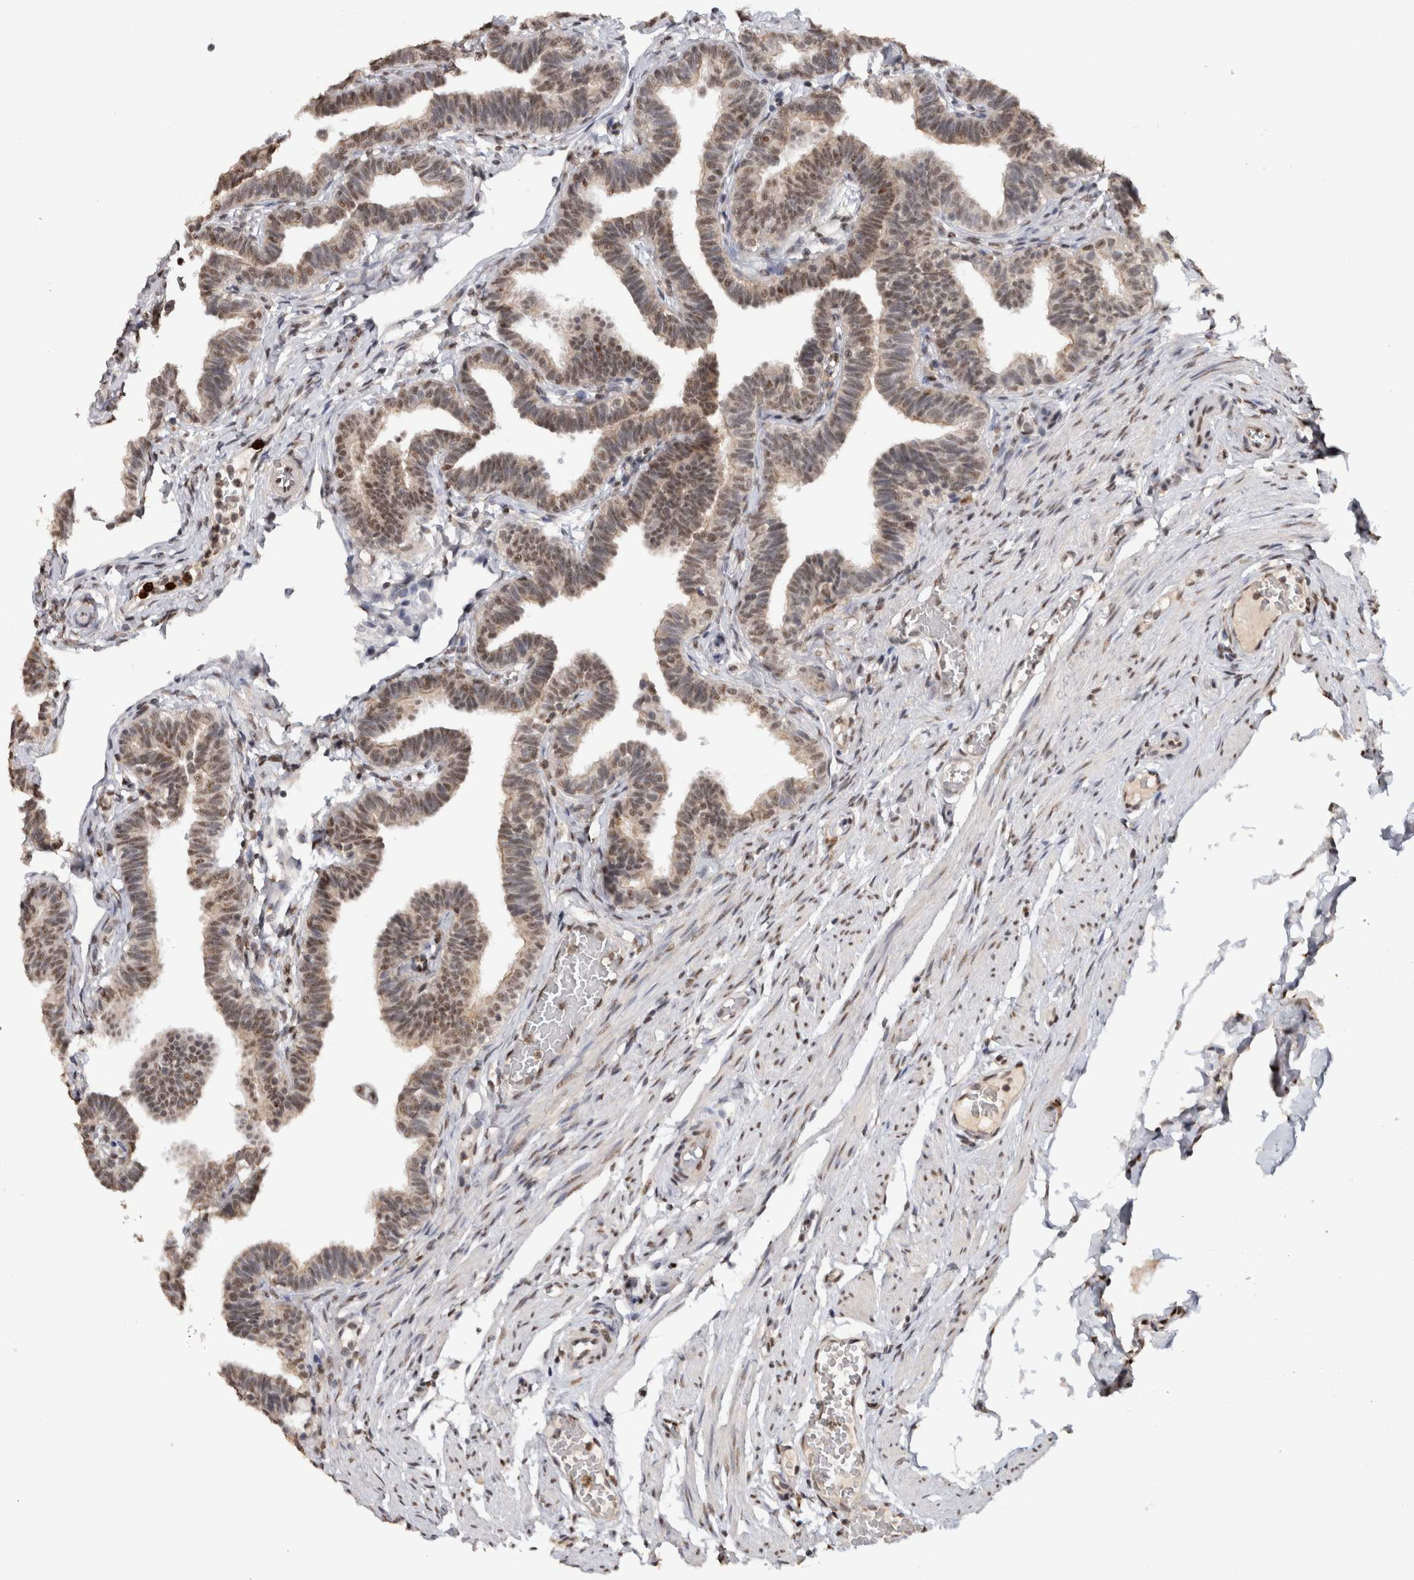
{"staining": {"intensity": "moderate", "quantity": ">75%", "location": "nuclear"}, "tissue": "fallopian tube", "cell_type": "Glandular cells", "image_type": "normal", "snomed": [{"axis": "morphology", "description": "Normal tissue, NOS"}, {"axis": "topography", "description": "Fallopian tube"}, {"axis": "topography", "description": "Ovary"}], "caption": "The photomicrograph exhibits a brown stain indicating the presence of a protein in the nuclear of glandular cells in fallopian tube.", "gene": "RPS6KA2", "patient": {"sex": "female", "age": 23}}